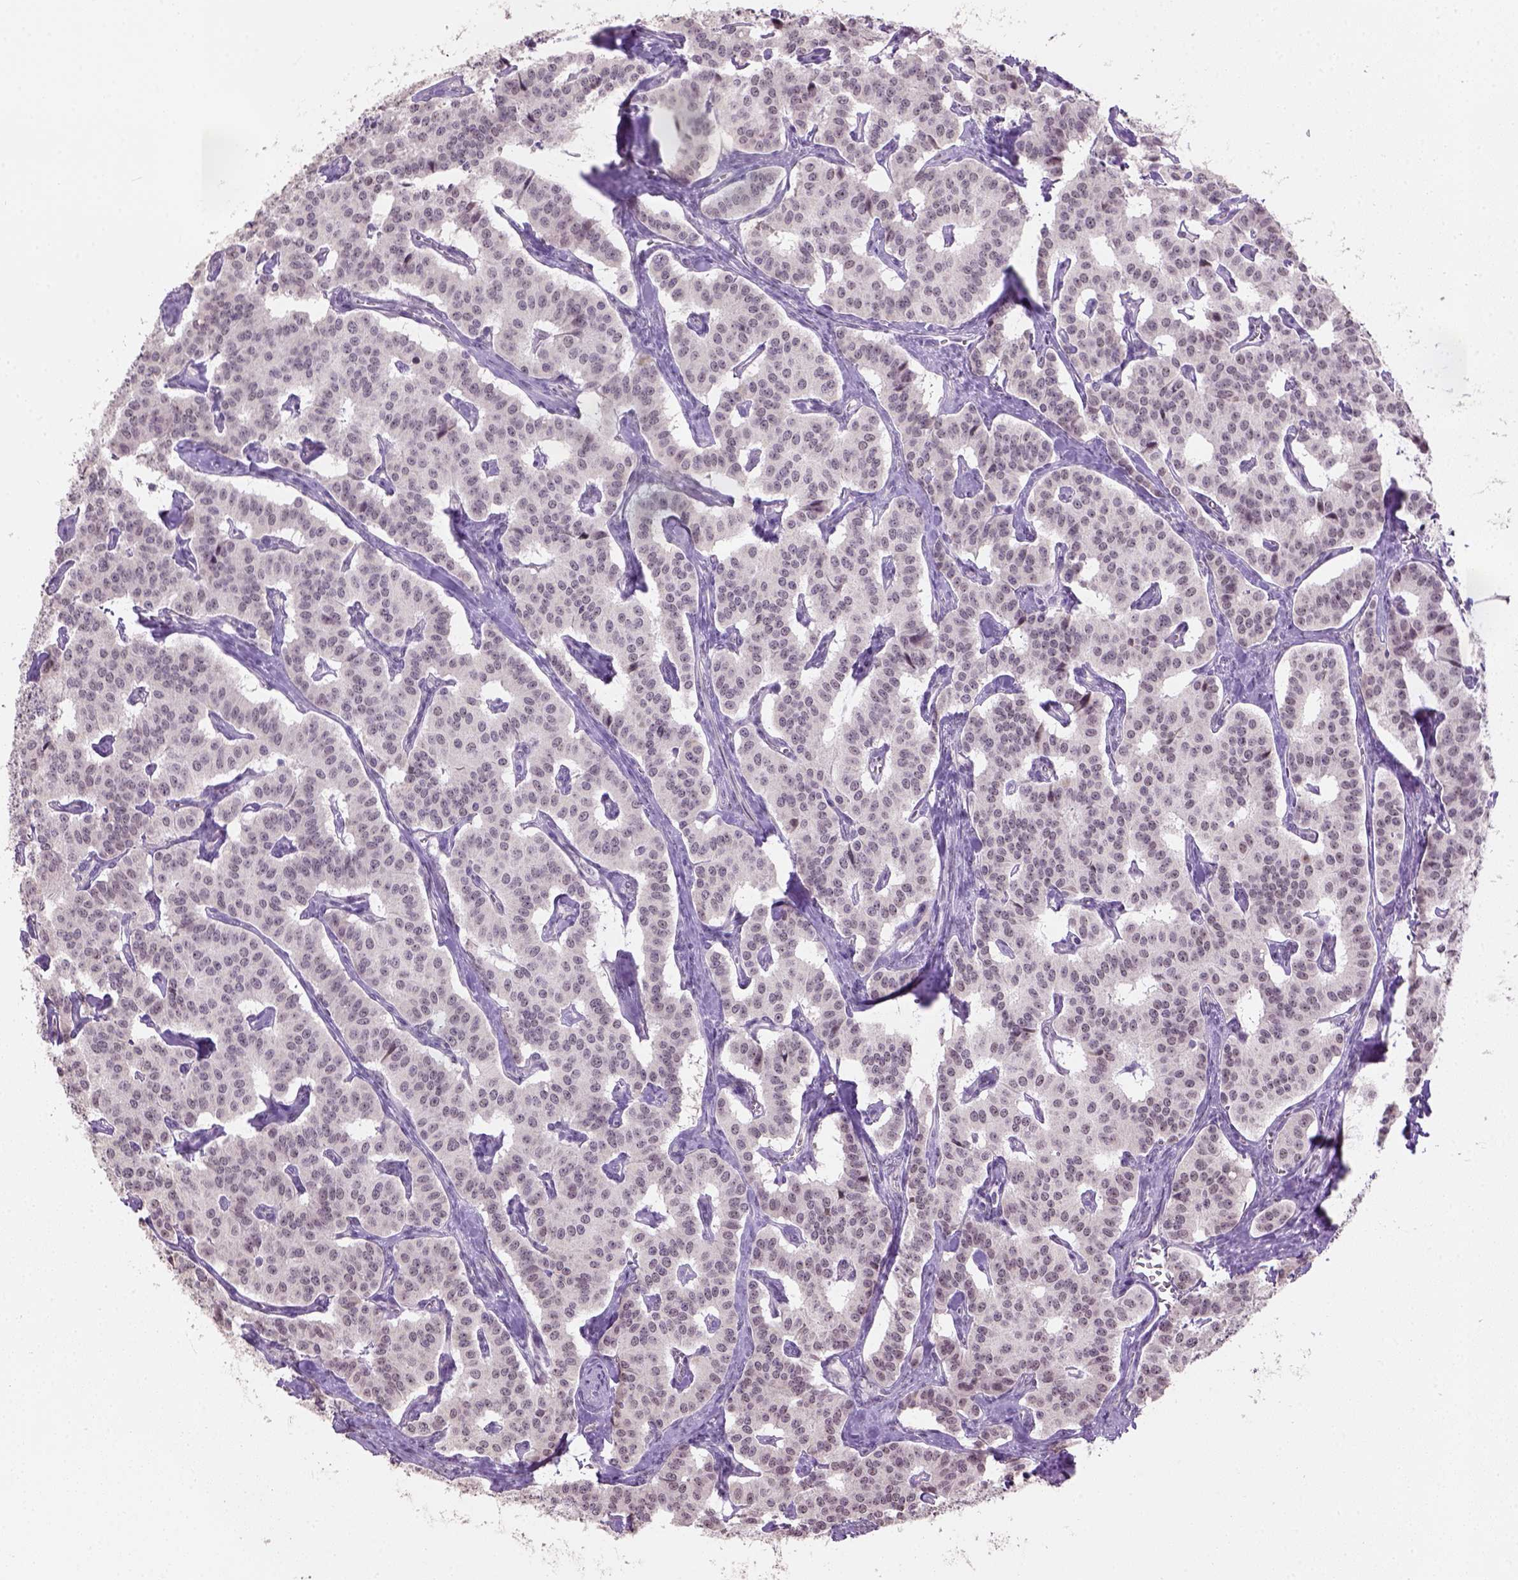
{"staining": {"intensity": "negative", "quantity": "none", "location": "none"}, "tissue": "carcinoid", "cell_type": "Tumor cells", "image_type": "cancer", "snomed": [{"axis": "morphology", "description": "Carcinoid, malignant, NOS"}, {"axis": "topography", "description": "Lung"}], "caption": "Carcinoid (malignant) was stained to show a protein in brown. There is no significant staining in tumor cells. The staining was performed using DAB (3,3'-diaminobenzidine) to visualize the protein expression in brown, while the nuclei were stained in blue with hematoxylin (Magnification: 20x).", "gene": "DDX50", "patient": {"sex": "female", "age": 46}}